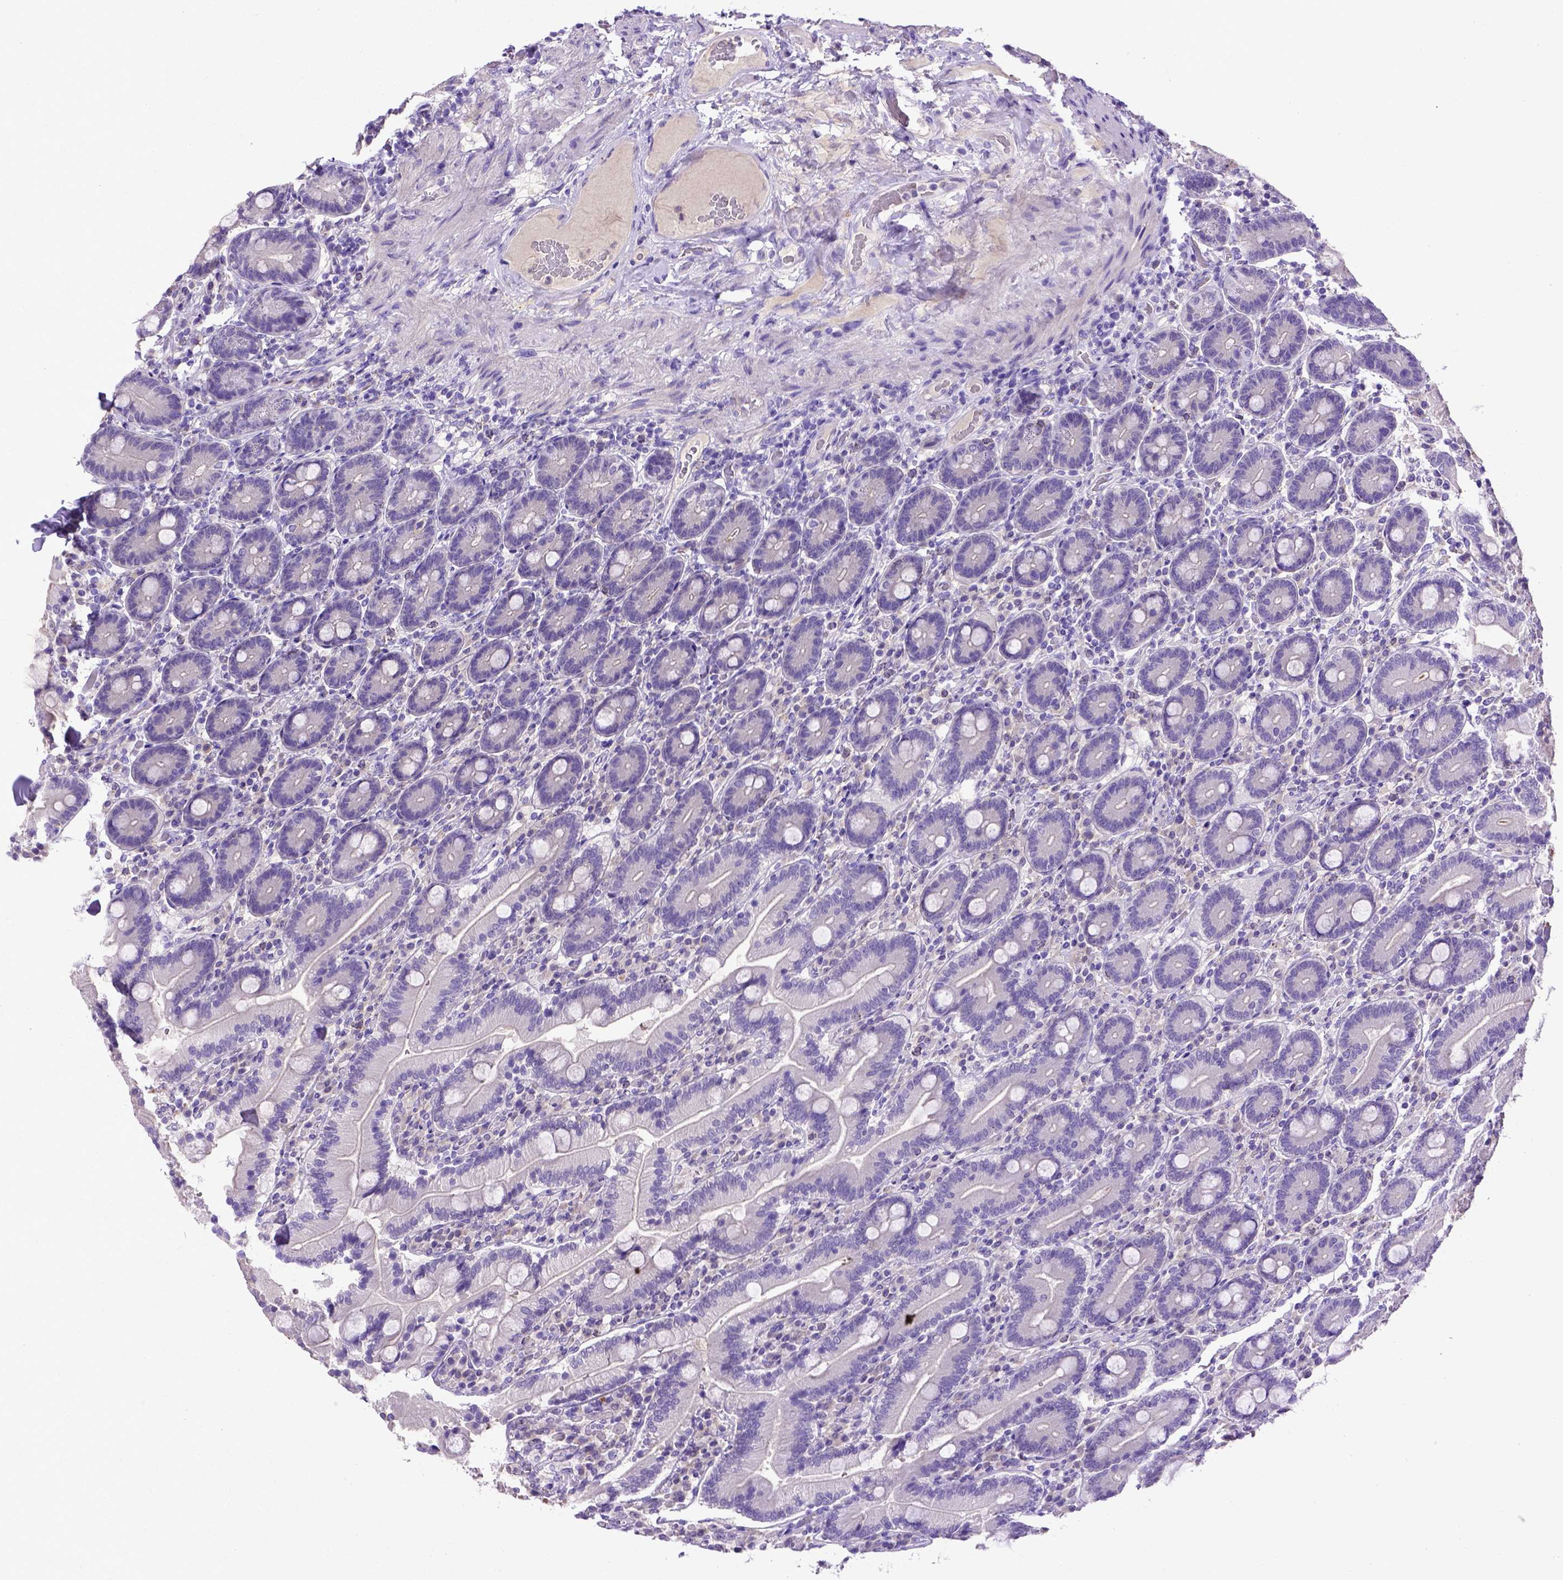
{"staining": {"intensity": "negative", "quantity": "none", "location": "none"}, "tissue": "duodenum", "cell_type": "Glandular cells", "image_type": "normal", "snomed": [{"axis": "morphology", "description": "Normal tissue, NOS"}, {"axis": "topography", "description": "Duodenum"}], "caption": "The micrograph shows no significant expression in glandular cells of duodenum. (Stains: DAB immunohistochemistry (IHC) with hematoxylin counter stain, Microscopy: brightfield microscopy at high magnification).", "gene": "ADAM12", "patient": {"sex": "female", "age": 62}}